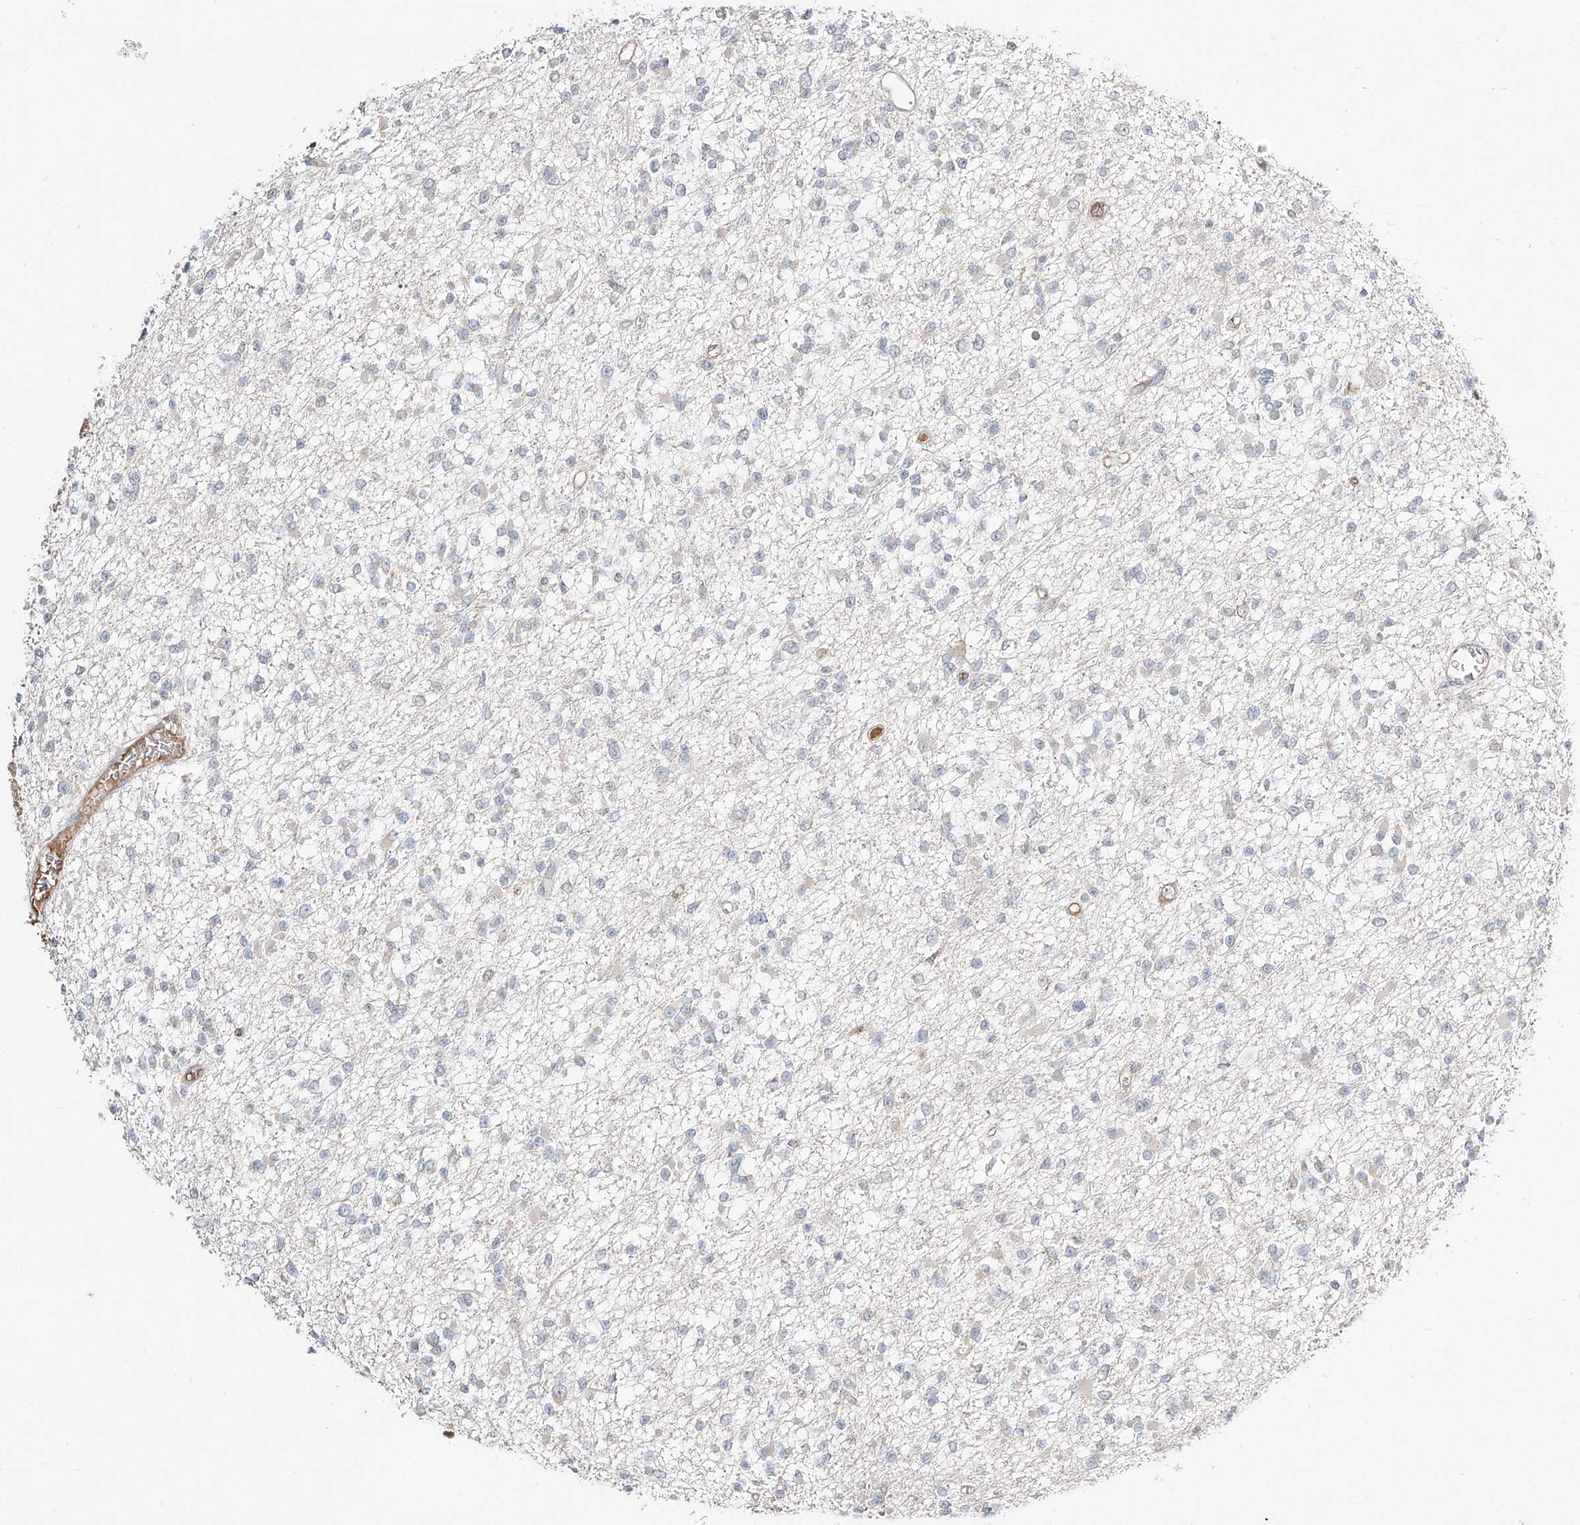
{"staining": {"intensity": "negative", "quantity": "none", "location": "none"}, "tissue": "glioma", "cell_type": "Tumor cells", "image_type": "cancer", "snomed": [{"axis": "morphology", "description": "Glioma, malignant, Low grade"}, {"axis": "topography", "description": "Brain"}], "caption": "Malignant glioma (low-grade) stained for a protein using immunohistochemistry displays no staining tumor cells.", "gene": "ERO1A", "patient": {"sex": "female", "age": 22}}